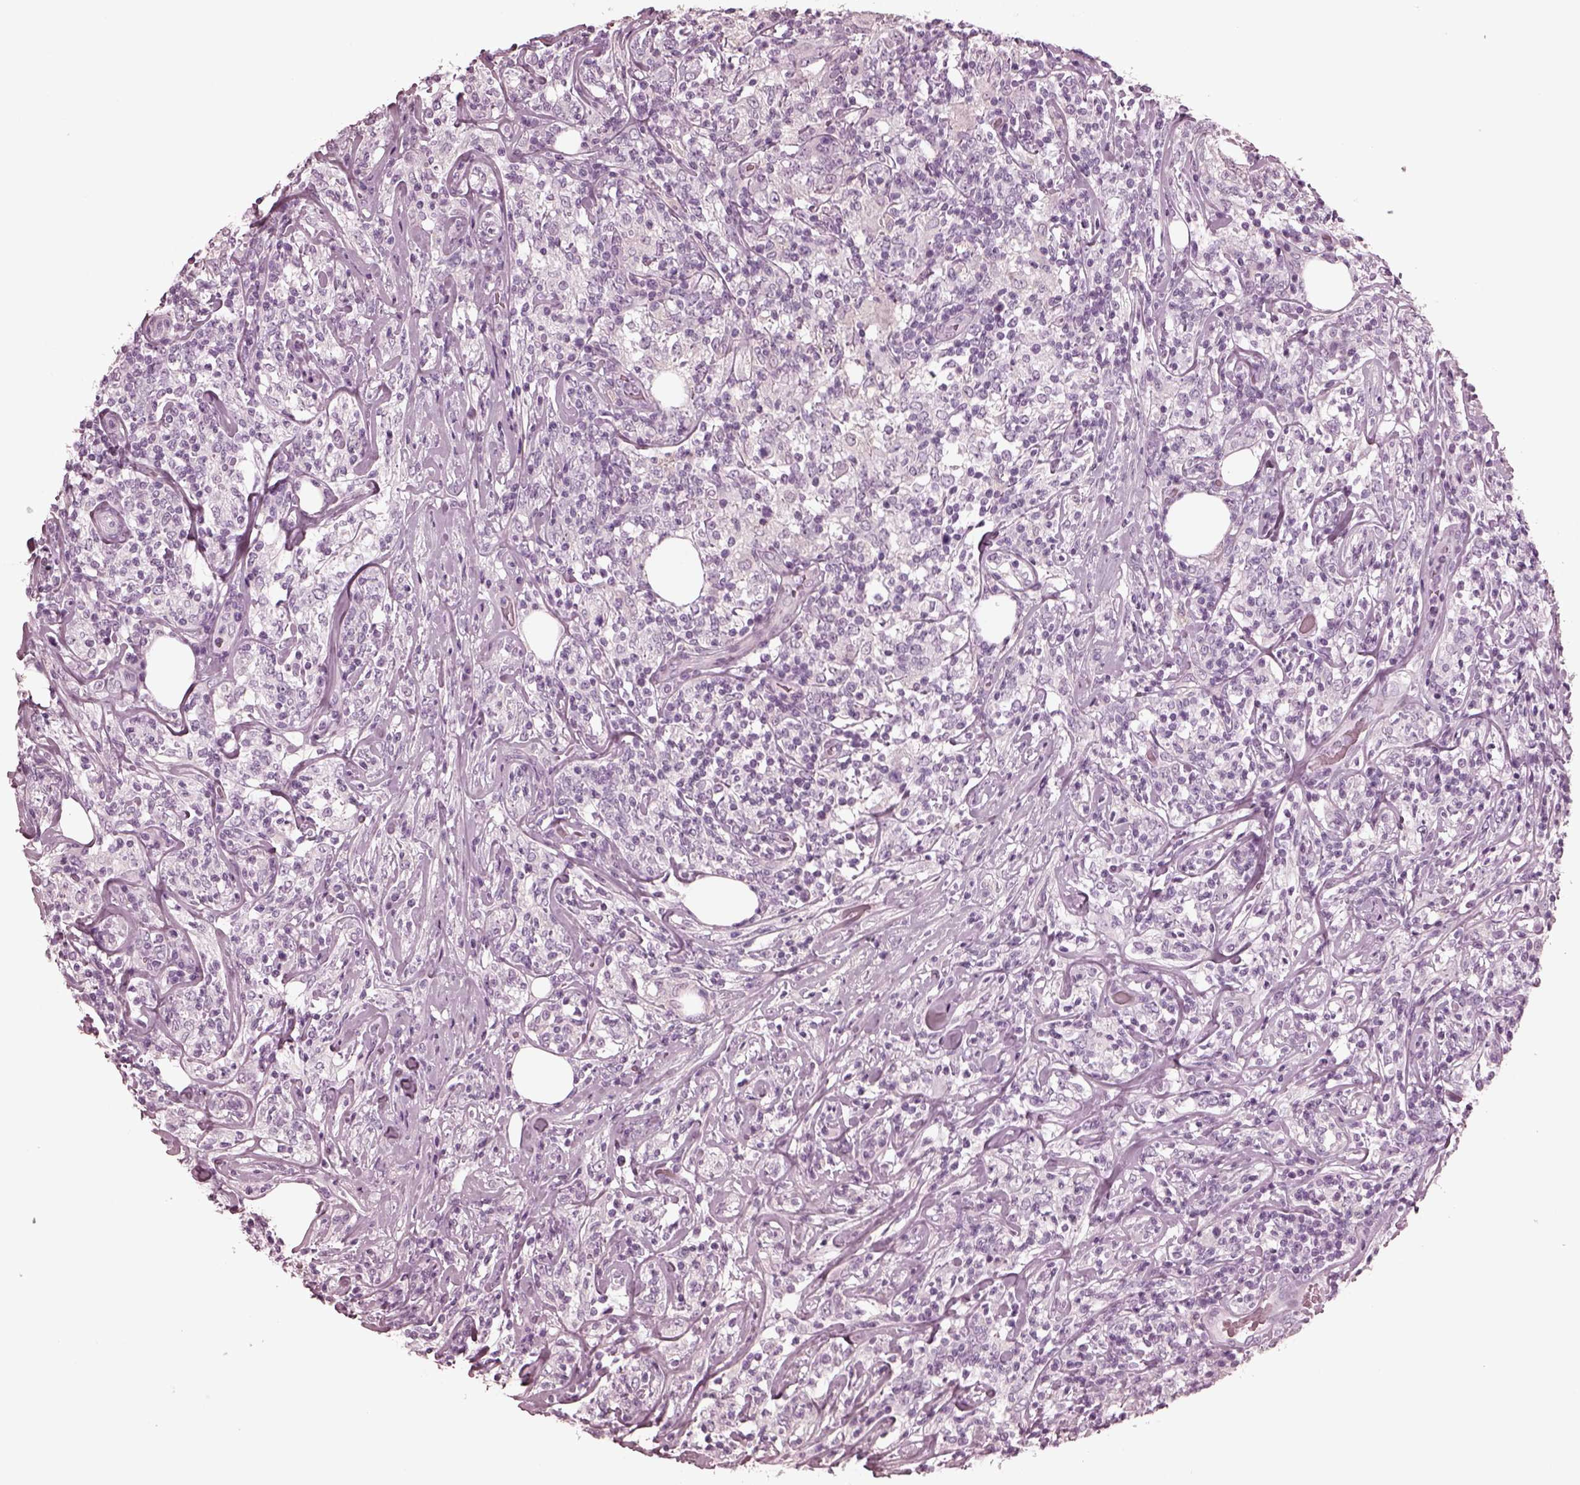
{"staining": {"intensity": "negative", "quantity": "none", "location": "none"}, "tissue": "lymphoma", "cell_type": "Tumor cells", "image_type": "cancer", "snomed": [{"axis": "morphology", "description": "Malignant lymphoma, non-Hodgkin's type, High grade"}, {"axis": "topography", "description": "Lymph node"}], "caption": "This is an IHC image of lymphoma. There is no staining in tumor cells.", "gene": "GRM6", "patient": {"sex": "female", "age": 84}}